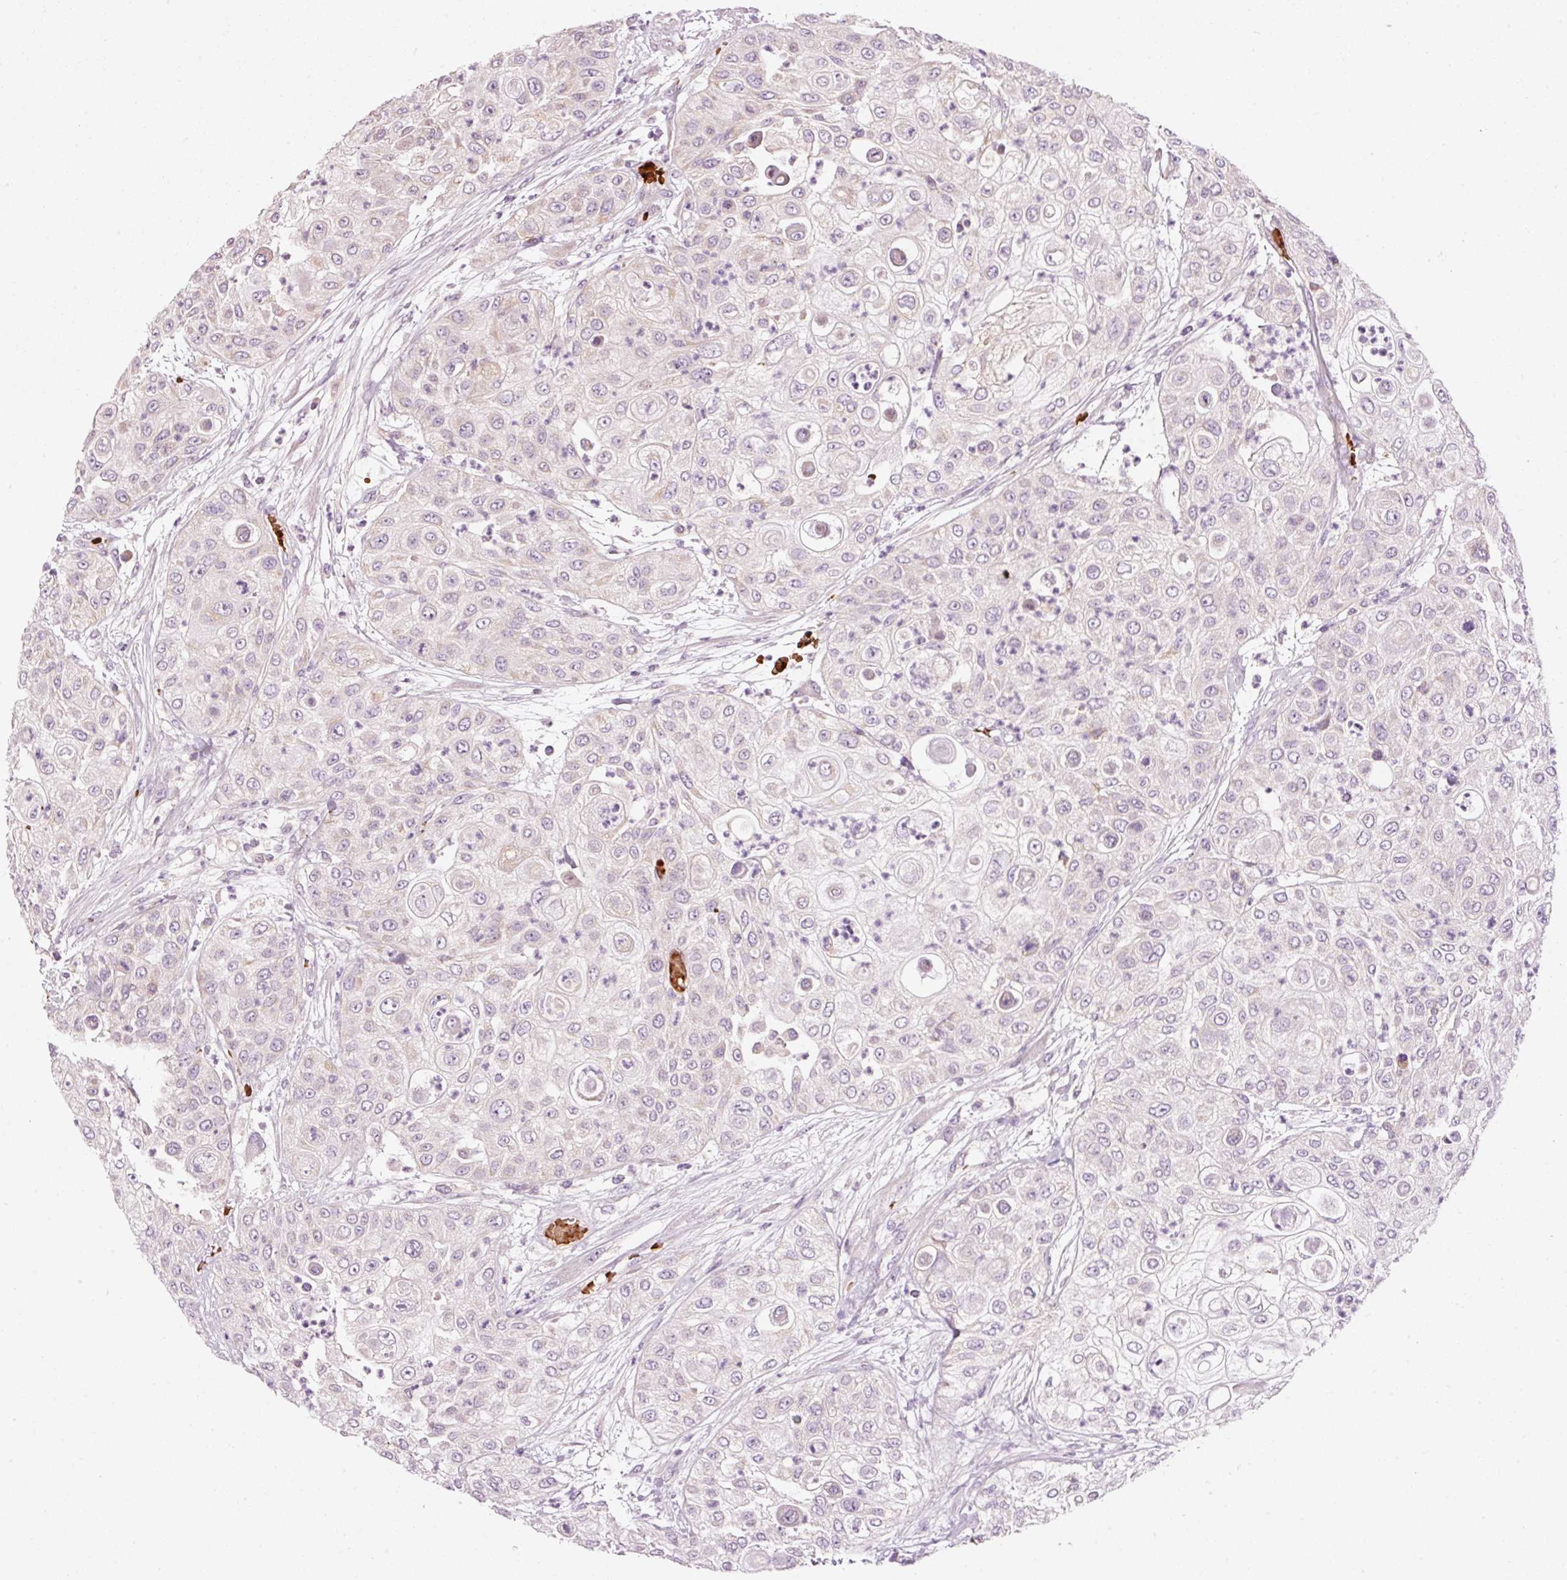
{"staining": {"intensity": "negative", "quantity": "none", "location": "none"}, "tissue": "urothelial cancer", "cell_type": "Tumor cells", "image_type": "cancer", "snomed": [{"axis": "morphology", "description": "Urothelial carcinoma, High grade"}, {"axis": "topography", "description": "Urinary bladder"}], "caption": "There is no significant expression in tumor cells of urothelial carcinoma (high-grade).", "gene": "LDHAL6B", "patient": {"sex": "female", "age": 79}}